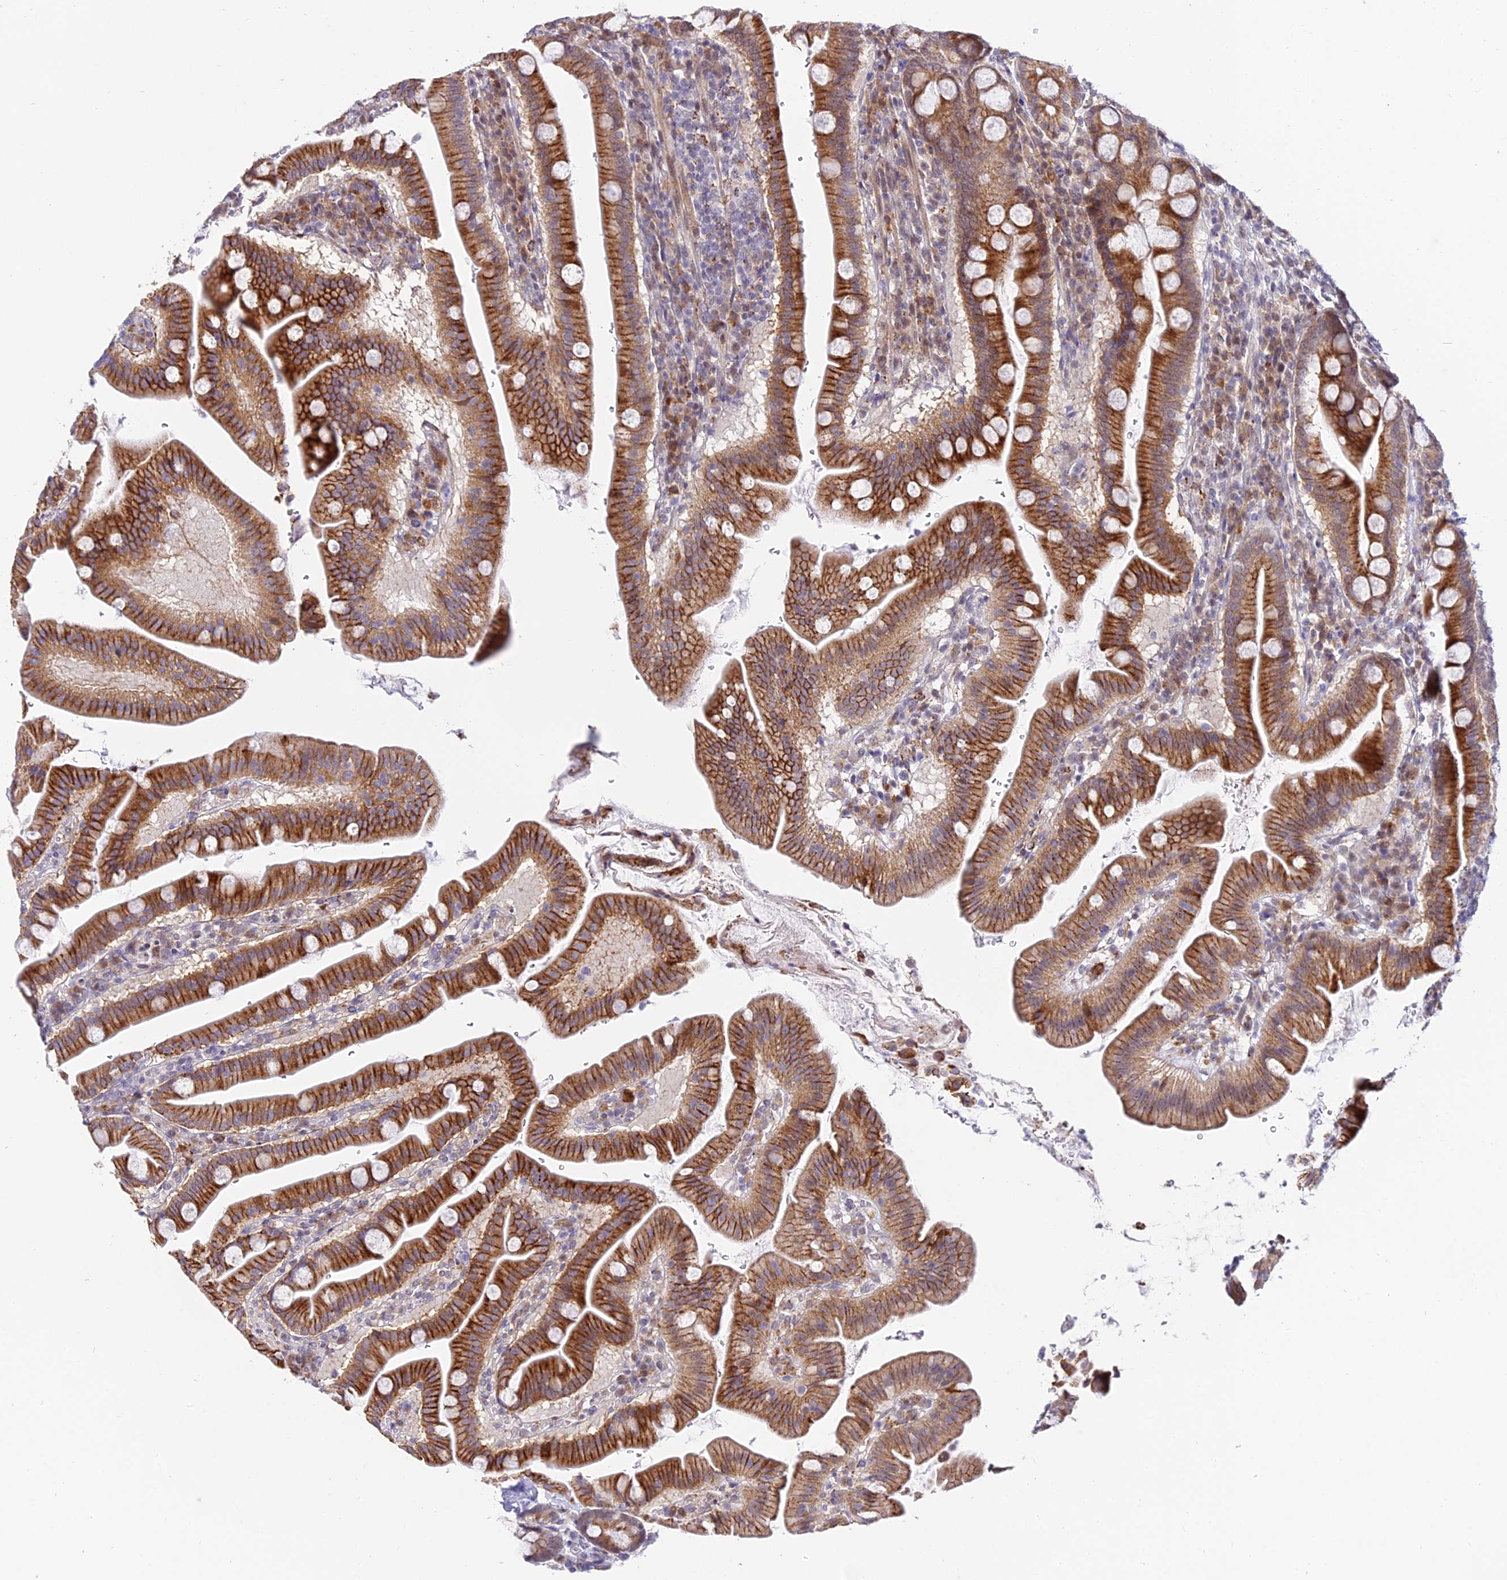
{"staining": {"intensity": "strong", "quantity": ">75%", "location": "cytoplasmic/membranous"}, "tissue": "duodenum", "cell_type": "Glandular cells", "image_type": "normal", "snomed": [{"axis": "morphology", "description": "Normal tissue, NOS"}, {"axis": "morphology", "description": "Adenocarcinoma, NOS"}, {"axis": "topography", "description": "Pancreas"}, {"axis": "topography", "description": "Duodenum"}], "caption": "An IHC micrograph of benign tissue is shown. Protein staining in brown shows strong cytoplasmic/membranous positivity in duodenum within glandular cells.", "gene": "C6orf163", "patient": {"sex": "male", "age": 50}}